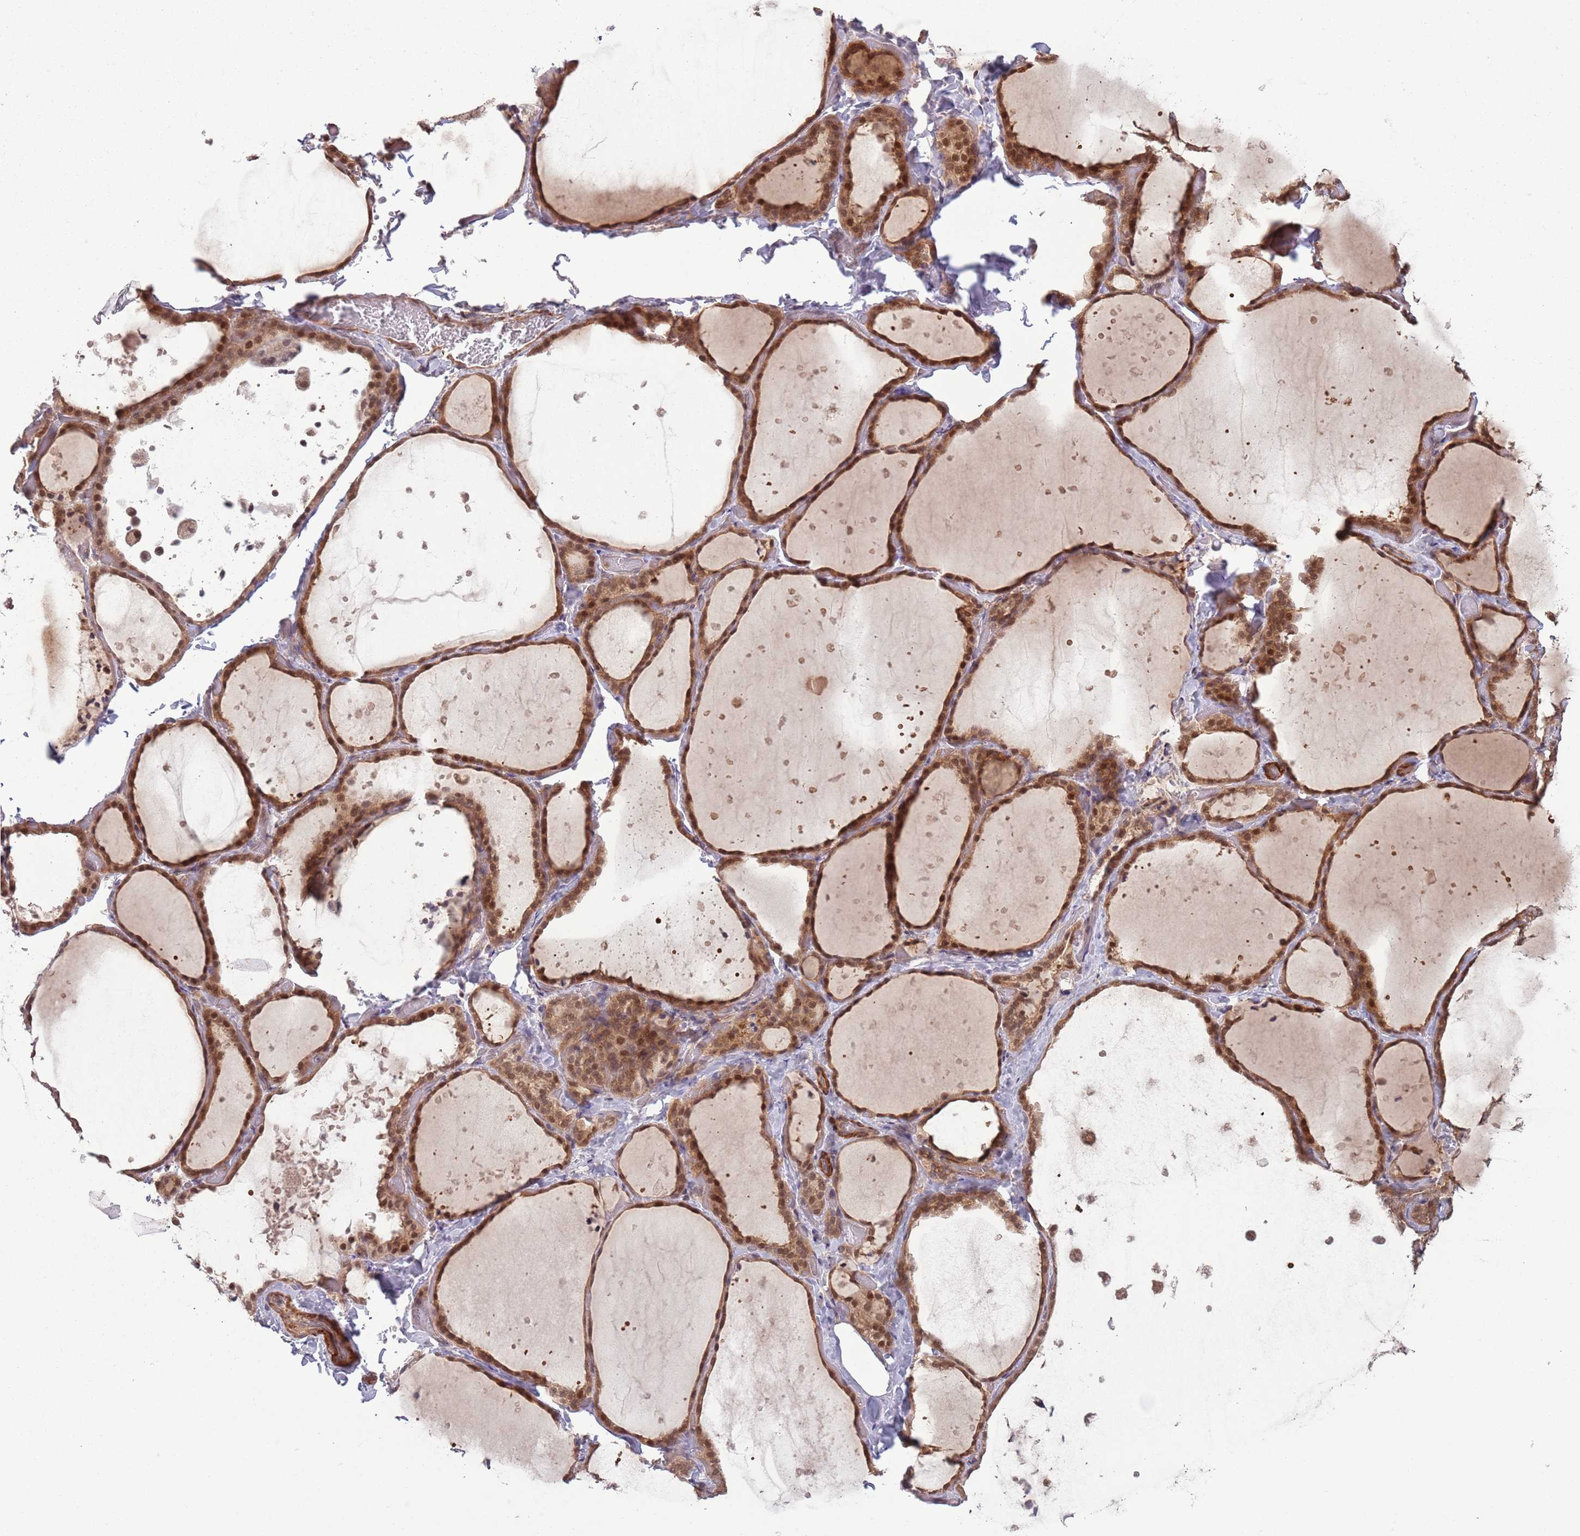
{"staining": {"intensity": "moderate", "quantity": ">75%", "location": "cytoplasmic/membranous,nuclear"}, "tissue": "thyroid gland", "cell_type": "Glandular cells", "image_type": "normal", "snomed": [{"axis": "morphology", "description": "Normal tissue, NOS"}, {"axis": "topography", "description": "Thyroid gland"}], "caption": "High-power microscopy captured an IHC image of benign thyroid gland, revealing moderate cytoplasmic/membranous,nuclear expression in about >75% of glandular cells.", "gene": "CCDC154", "patient": {"sex": "female", "age": 44}}